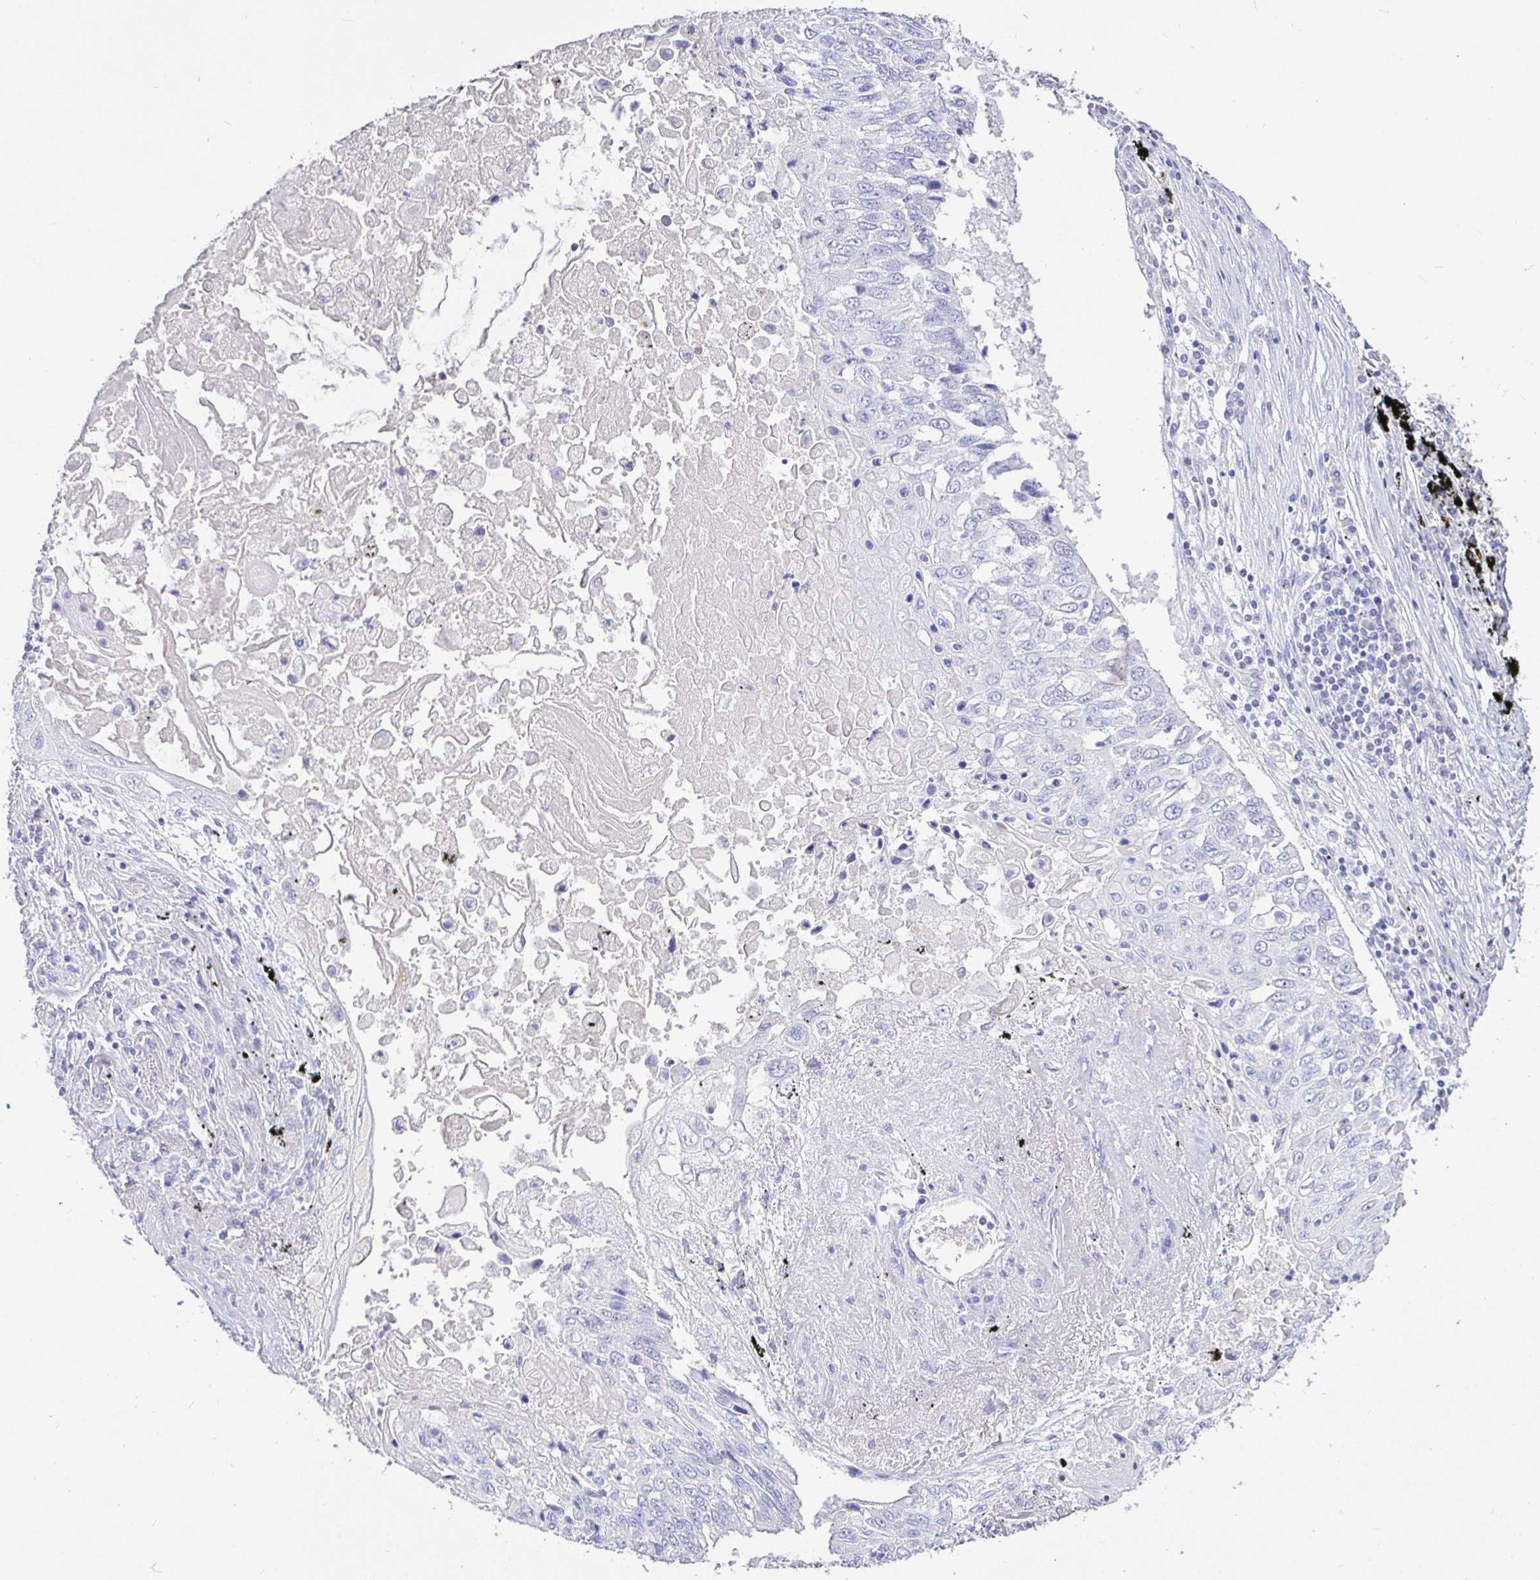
{"staining": {"intensity": "negative", "quantity": "none", "location": "none"}, "tissue": "lung cancer", "cell_type": "Tumor cells", "image_type": "cancer", "snomed": [{"axis": "morphology", "description": "Squamous cell carcinoma, NOS"}, {"axis": "topography", "description": "Lung"}], "caption": "An image of lung cancer stained for a protein demonstrates no brown staining in tumor cells.", "gene": "TPTE", "patient": {"sex": "male", "age": 75}}